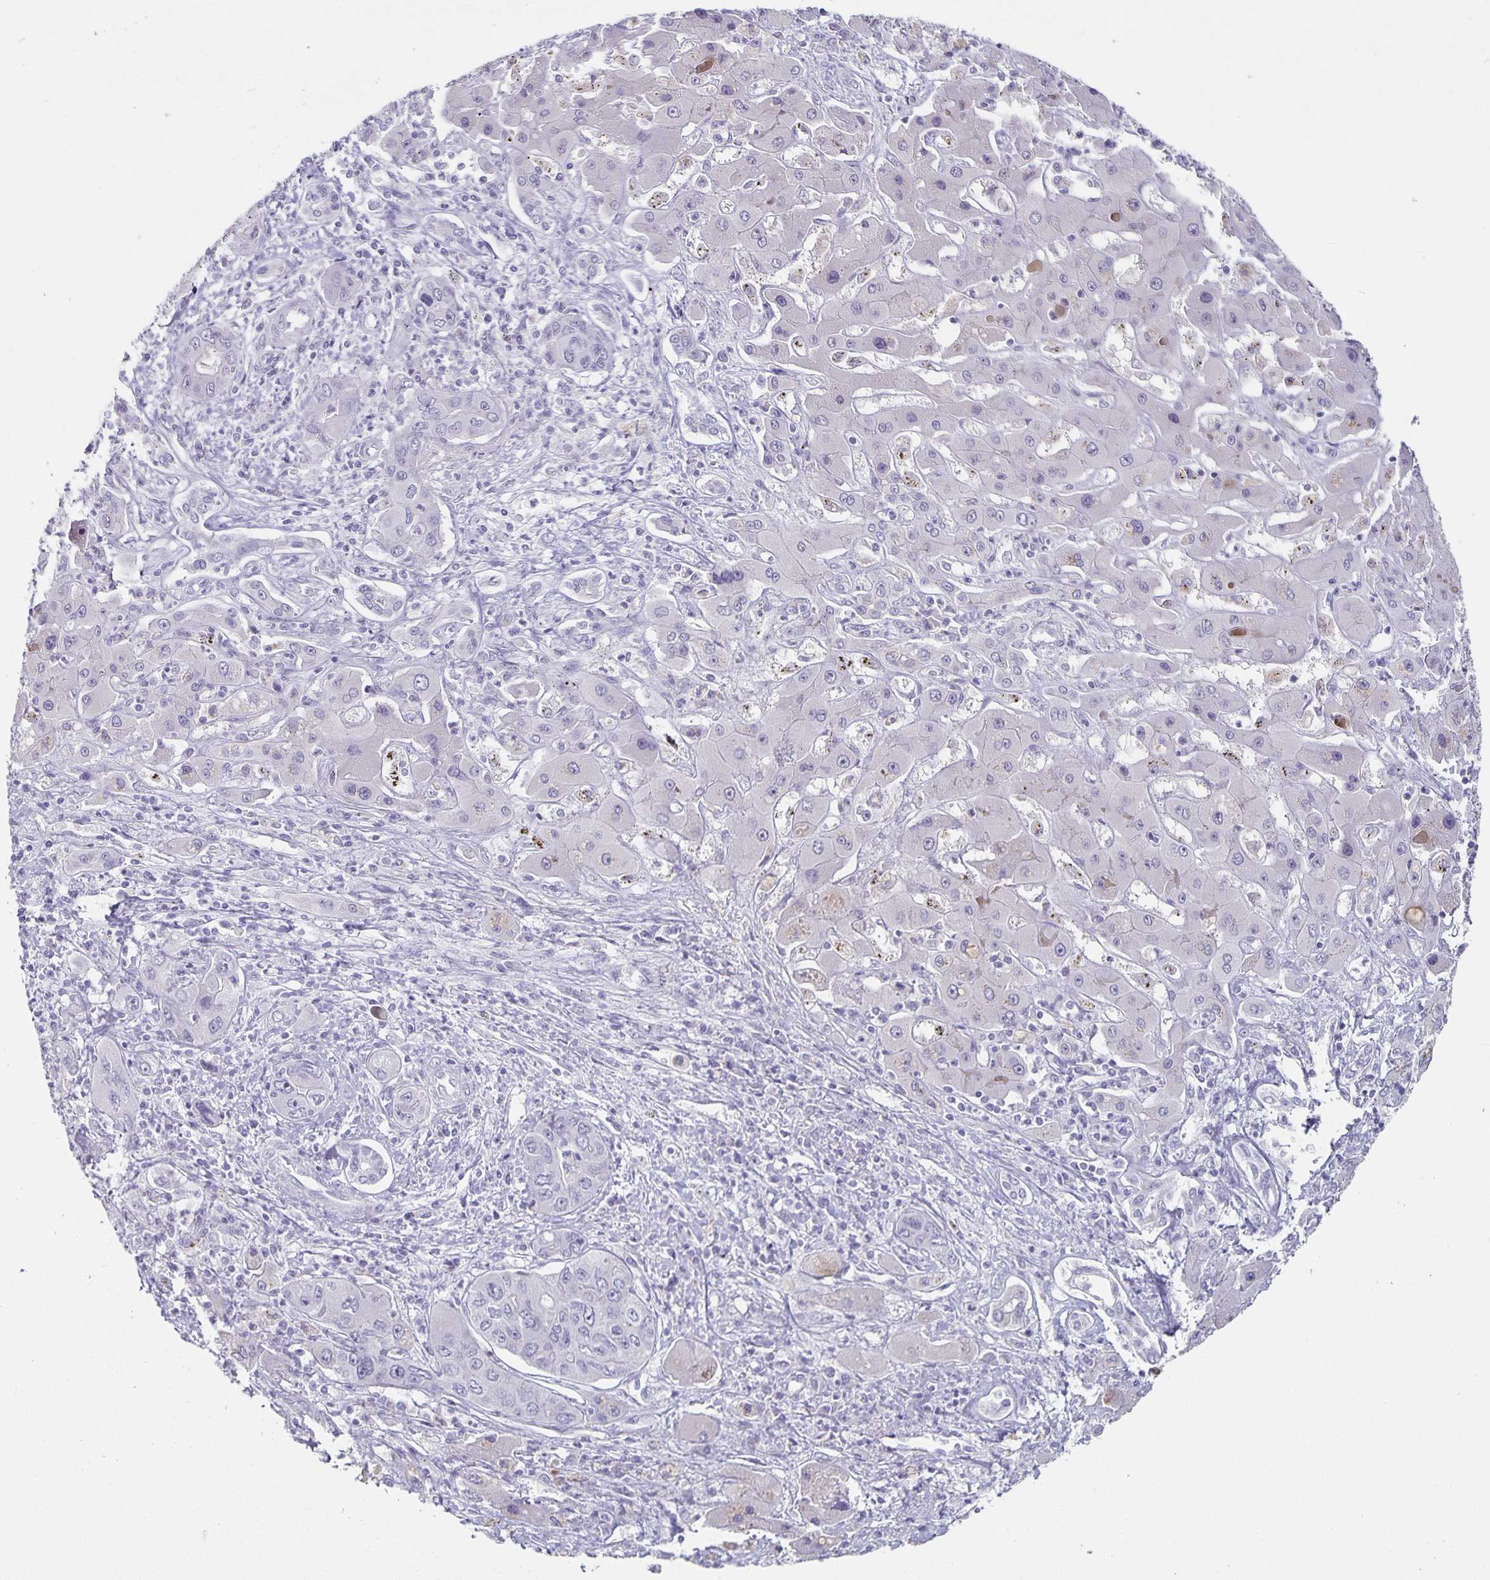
{"staining": {"intensity": "negative", "quantity": "none", "location": "none"}, "tissue": "liver cancer", "cell_type": "Tumor cells", "image_type": "cancer", "snomed": [{"axis": "morphology", "description": "Cholangiocarcinoma"}, {"axis": "topography", "description": "Liver"}], "caption": "DAB (3,3'-diaminobenzidine) immunohistochemical staining of human liver cancer displays no significant positivity in tumor cells. (DAB immunohistochemistry visualized using brightfield microscopy, high magnification).", "gene": "CHGA", "patient": {"sex": "male", "age": 67}}